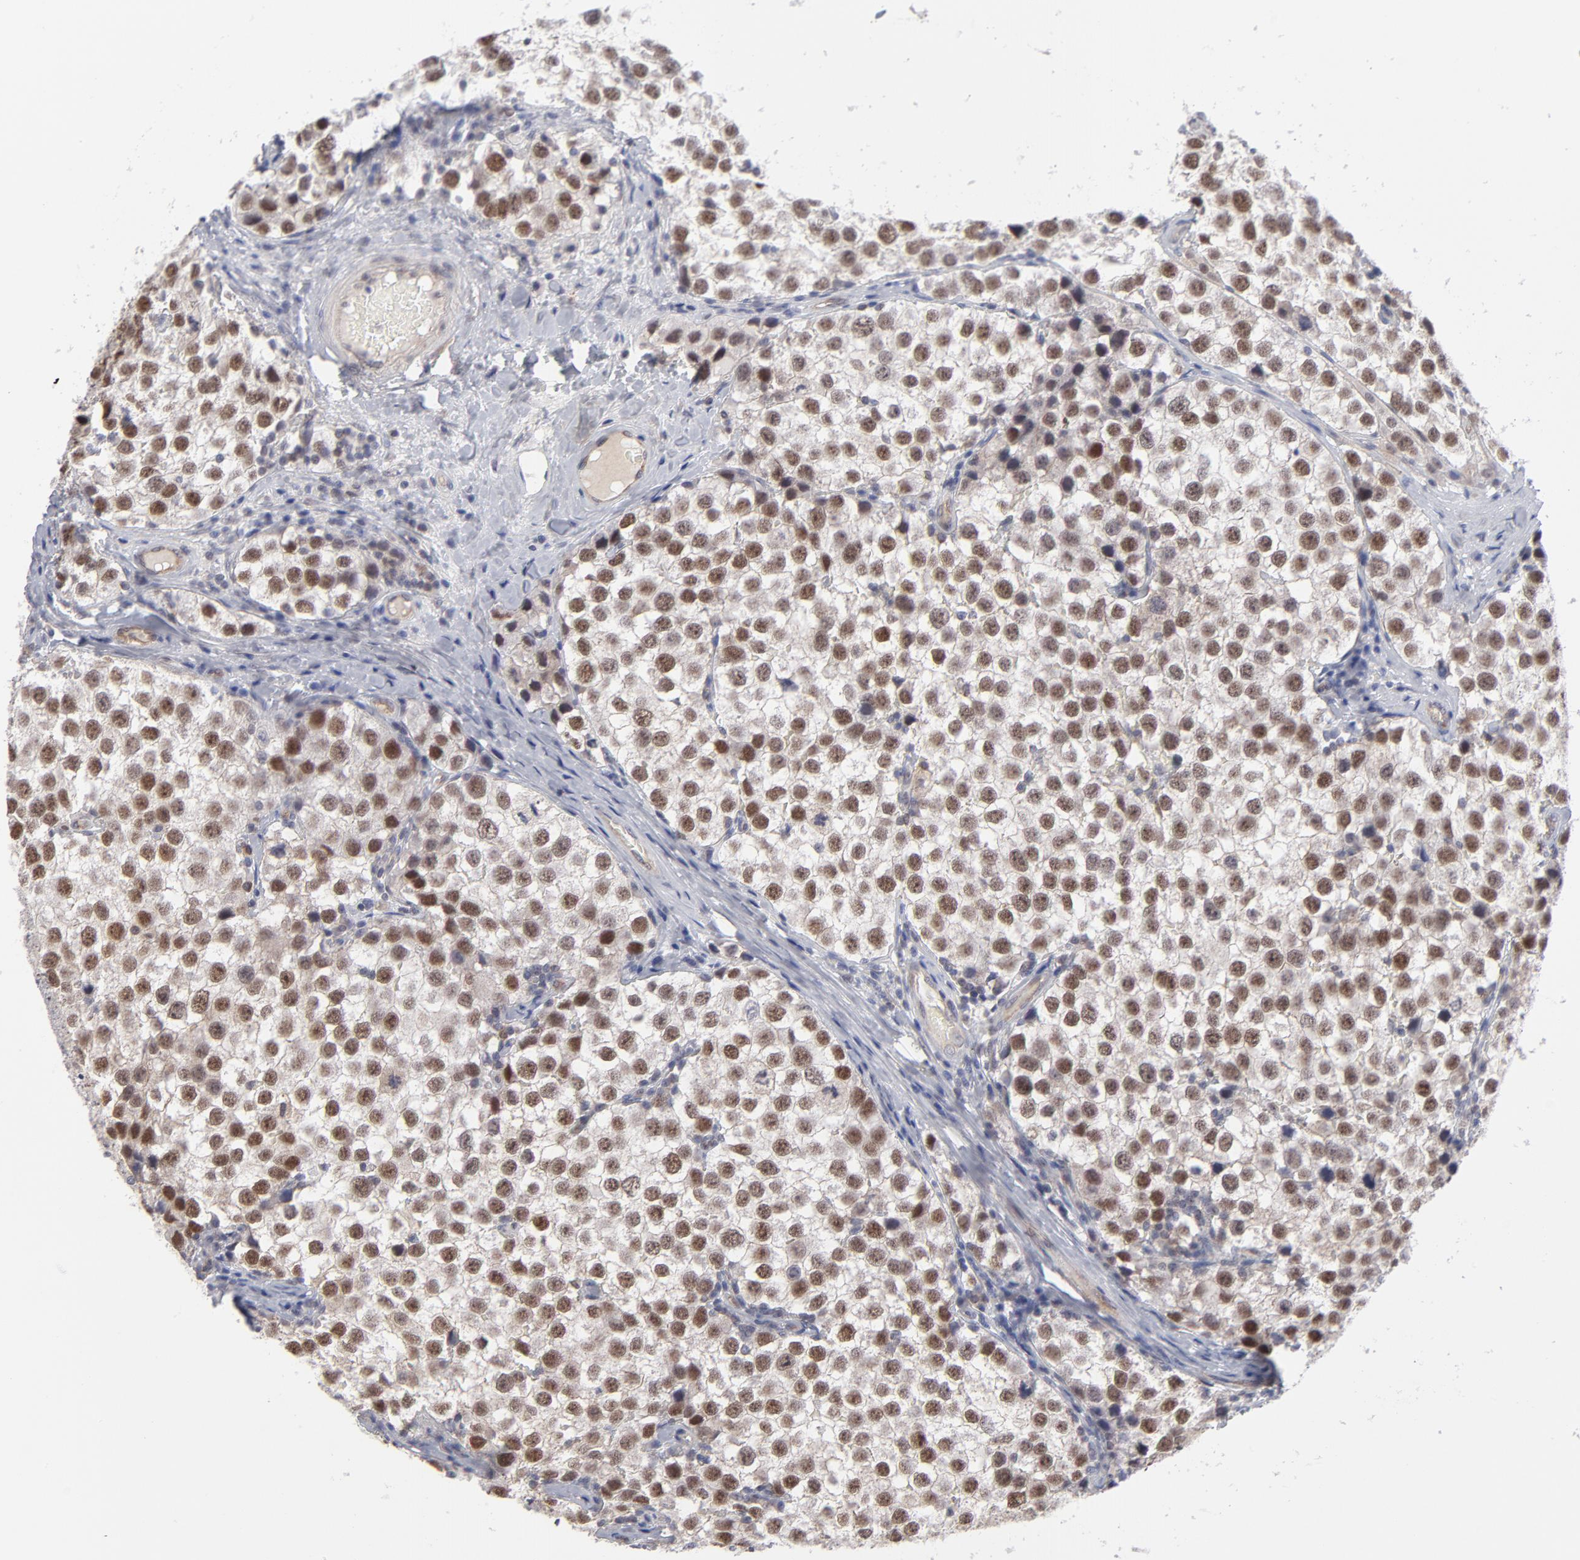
{"staining": {"intensity": "strong", "quantity": ">75%", "location": "cytoplasmic/membranous,nuclear"}, "tissue": "testis cancer", "cell_type": "Tumor cells", "image_type": "cancer", "snomed": [{"axis": "morphology", "description": "Seminoma, NOS"}, {"axis": "topography", "description": "Testis"}], "caption": "A brown stain shows strong cytoplasmic/membranous and nuclear staining of a protein in human testis cancer (seminoma) tumor cells.", "gene": "NBN", "patient": {"sex": "male", "age": 39}}